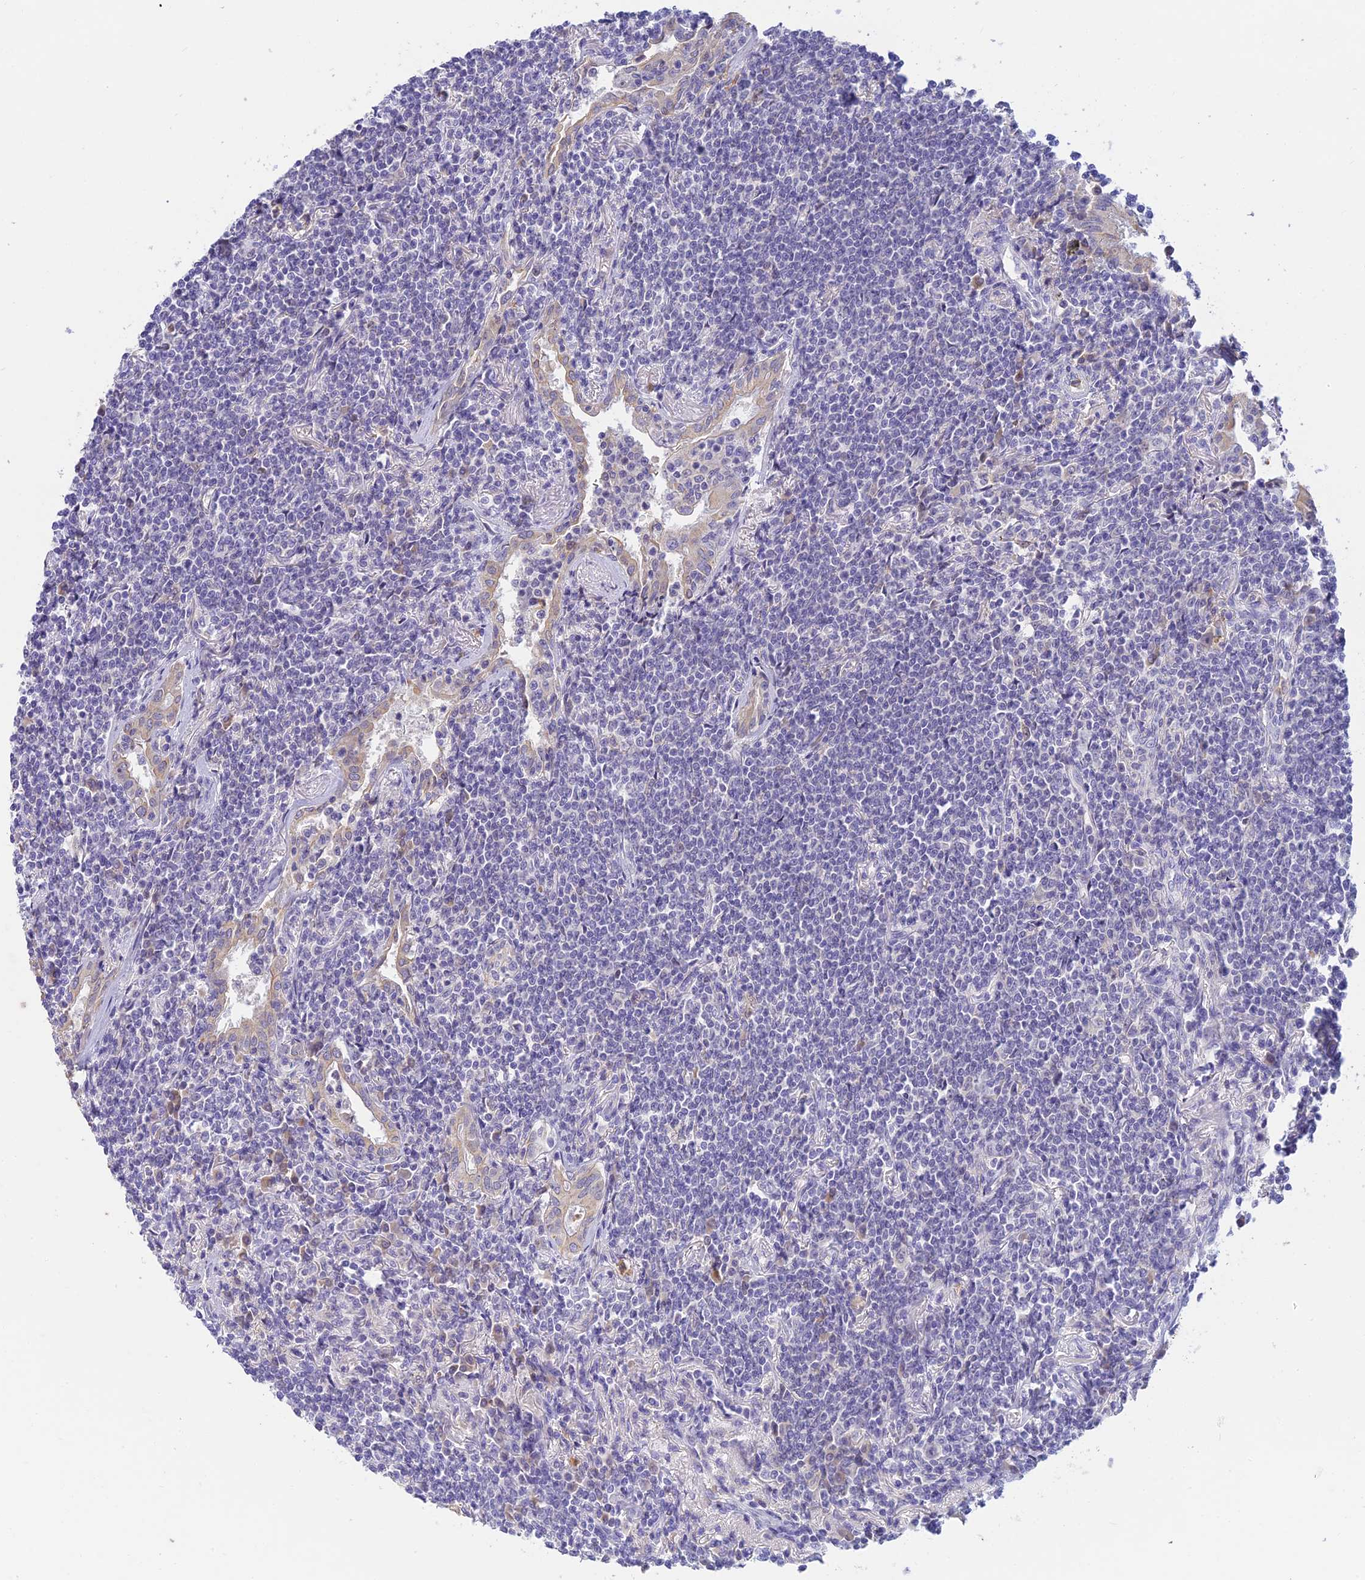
{"staining": {"intensity": "negative", "quantity": "none", "location": "none"}, "tissue": "lymphoma", "cell_type": "Tumor cells", "image_type": "cancer", "snomed": [{"axis": "morphology", "description": "Malignant lymphoma, non-Hodgkin's type, Low grade"}, {"axis": "topography", "description": "Lung"}], "caption": "The histopathology image exhibits no significant expression in tumor cells of lymphoma.", "gene": "INTS13", "patient": {"sex": "female", "age": 71}}